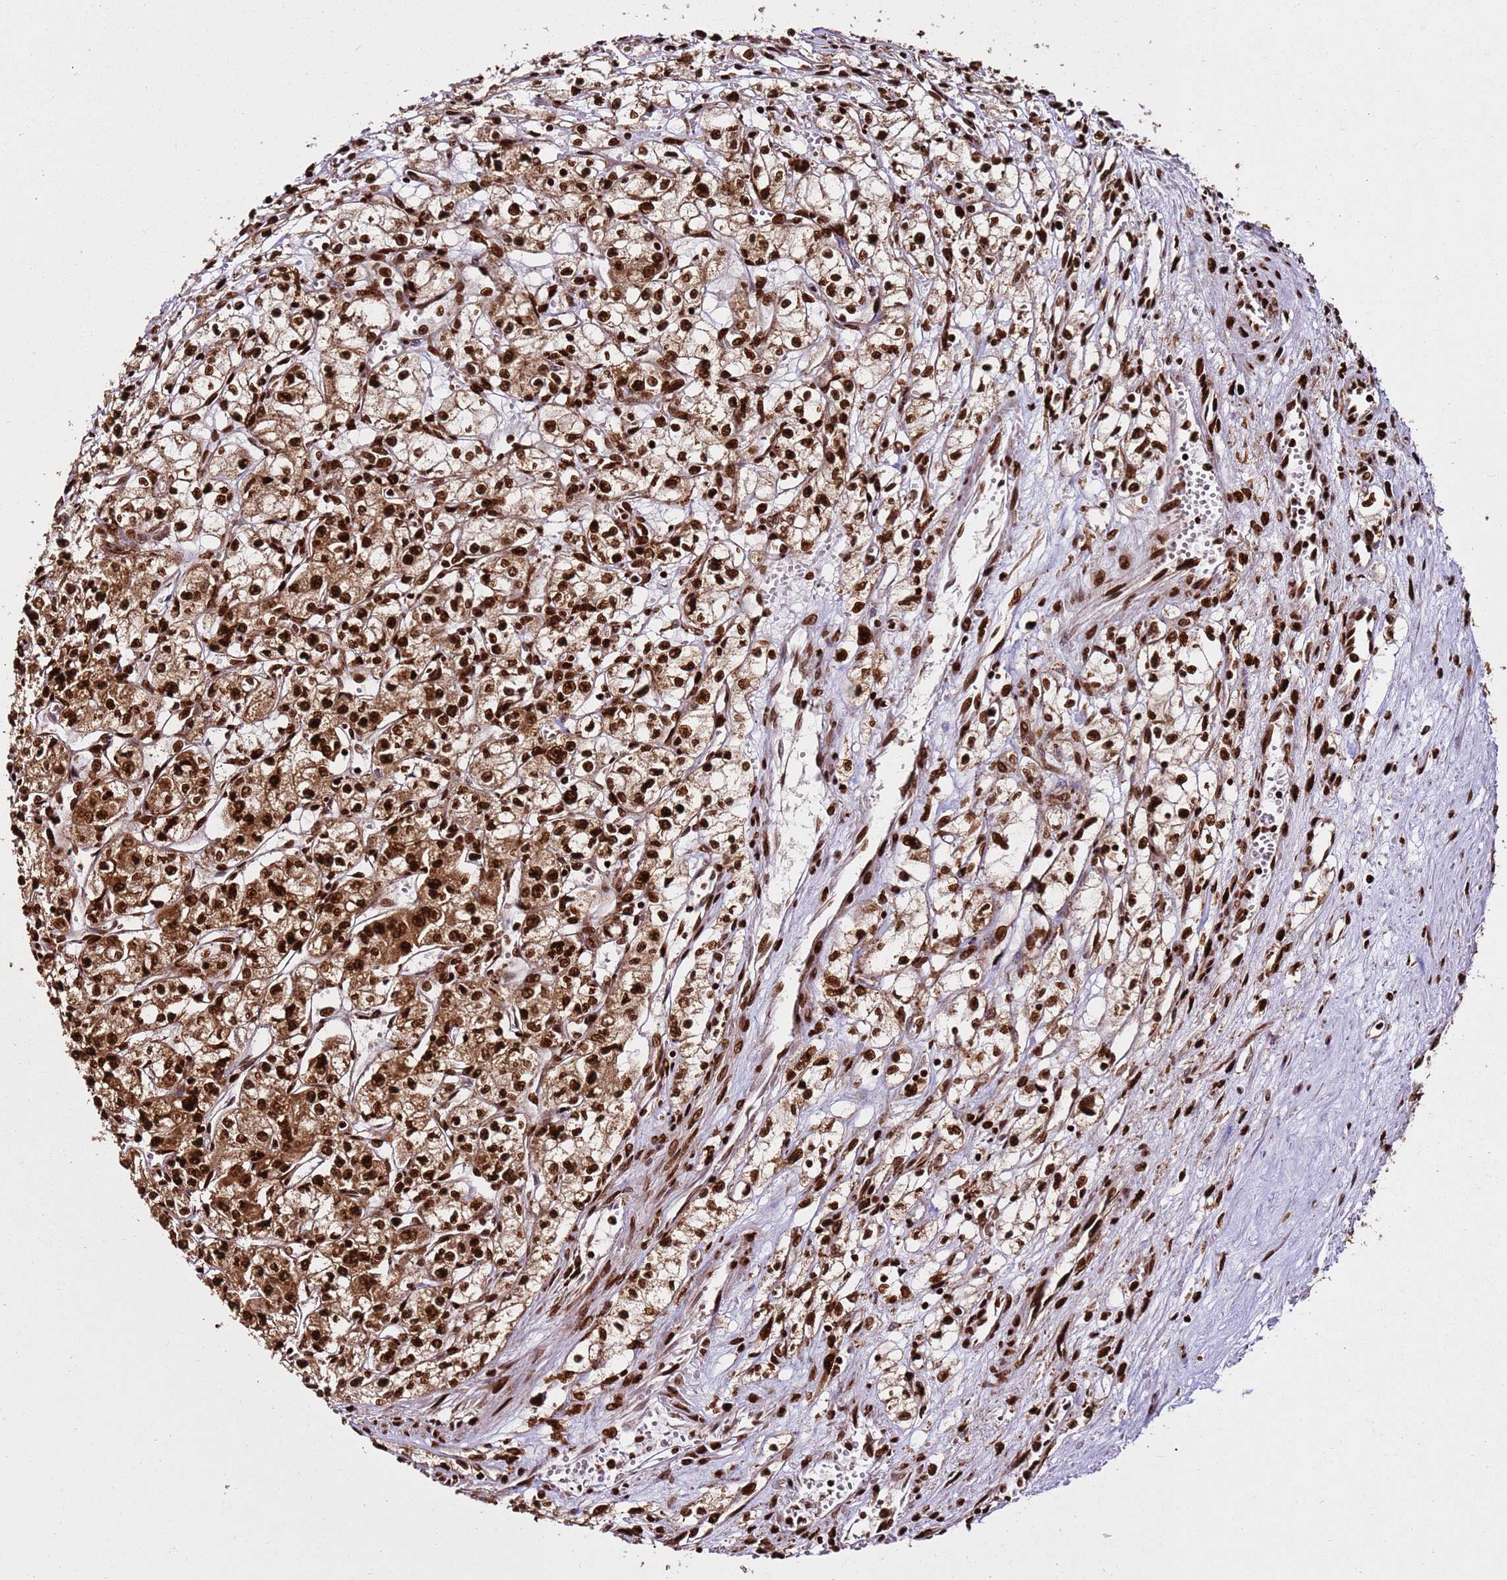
{"staining": {"intensity": "strong", "quantity": ">75%", "location": "nuclear"}, "tissue": "renal cancer", "cell_type": "Tumor cells", "image_type": "cancer", "snomed": [{"axis": "morphology", "description": "Adenocarcinoma, NOS"}, {"axis": "topography", "description": "Kidney"}], "caption": "Tumor cells exhibit strong nuclear positivity in approximately >75% of cells in renal cancer (adenocarcinoma).", "gene": "HNRNPAB", "patient": {"sex": "male", "age": 59}}